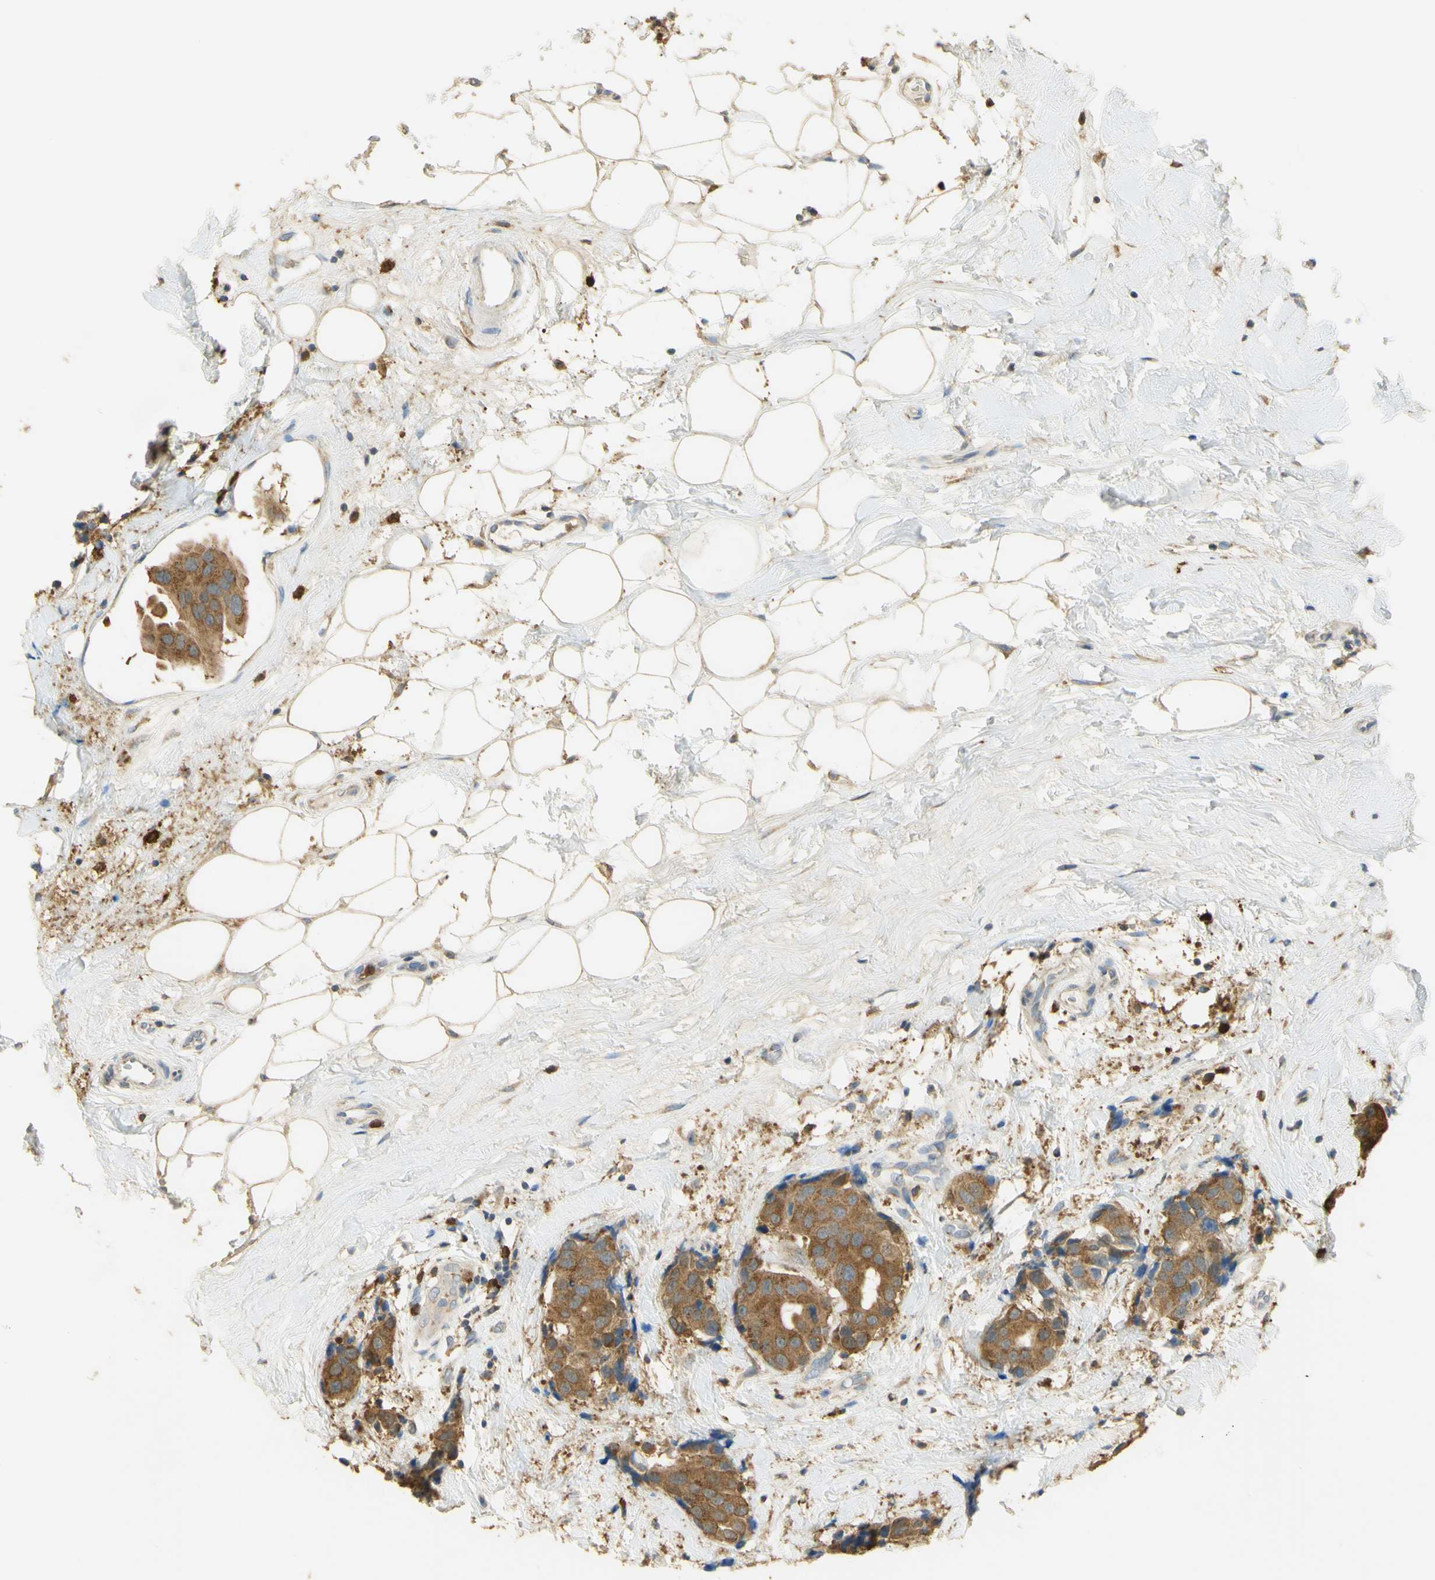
{"staining": {"intensity": "strong", "quantity": ">75%", "location": "cytoplasmic/membranous"}, "tissue": "breast cancer", "cell_type": "Tumor cells", "image_type": "cancer", "snomed": [{"axis": "morphology", "description": "Normal tissue, NOS"}, {"axis": "morphology", "description": "Duct carcinoma"}, {"axis": "topography", "description": "Breast"}], "caption": "Immunohistochemistry (IHC) (DAB (3,3'-diaminobenzidine)) staining of human breast cancer (infiltrating ductal carcinoma) shows strong cytoplasmic/membranous protein positivity in approximately >75% of tumor cells. The staining was performed using DAB, with brown indicating positive protein expression. Nuclei are stained blue with hematoxylin.", "gene": "PAK1", "patient": {"sex": "female", "age": 39}}